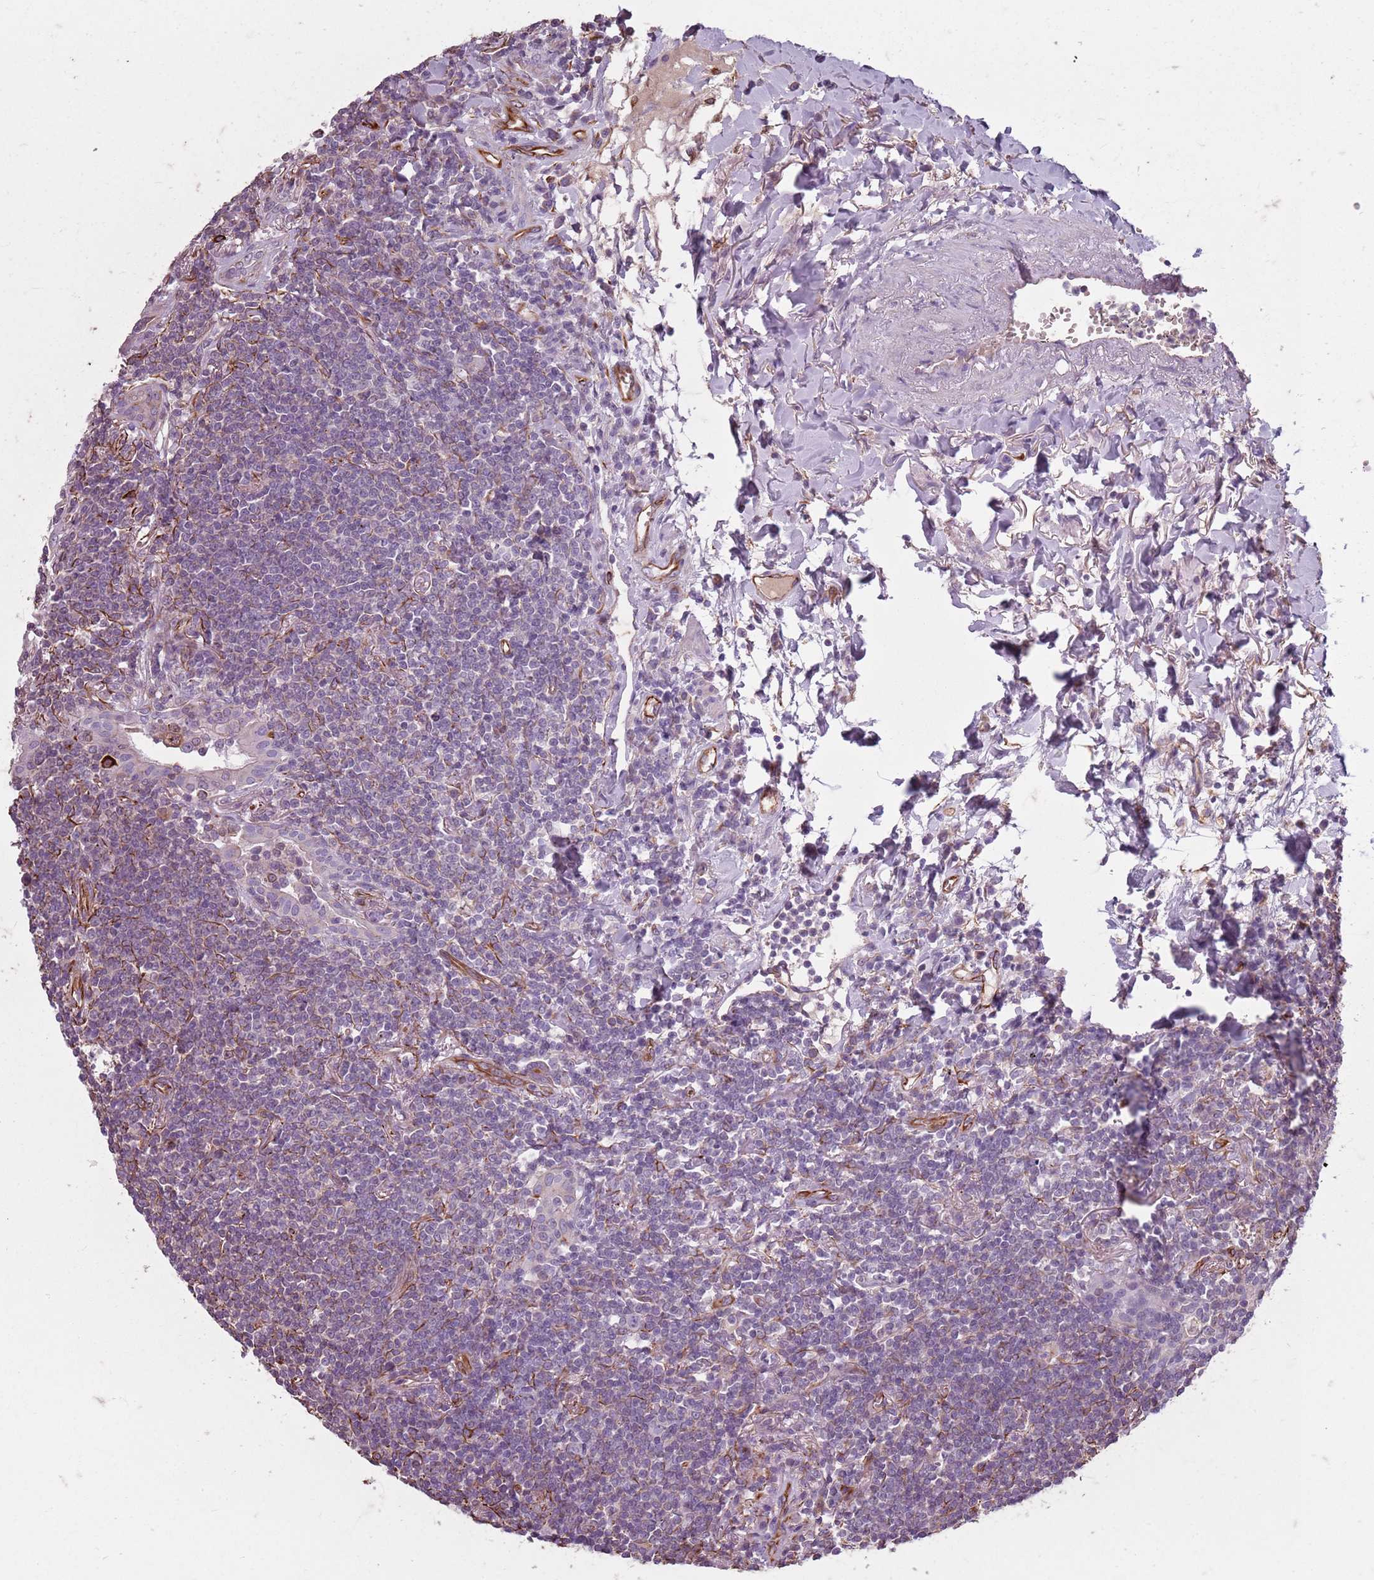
{"staining": {"intensity": "negative", "quantity": "none", "location": "none"}, "tissue": "lymphoma", "cell_type": "Tumor cells", "image_type": "cancer", "snomed": [{"axis": "morphology", "description": "Malignant lymphoma, non-Hodgkin's type, Low grade"}, {"axis": "topography", "description": "Lung"}], "caption": "This is an immunohistochemistry image of low-grade malignant lymphoma, non-Hodgkin's type. There is no expression in tumor cells.", "gene": "TAS2R38", "patient": {"sex": "female", "age": 71}}